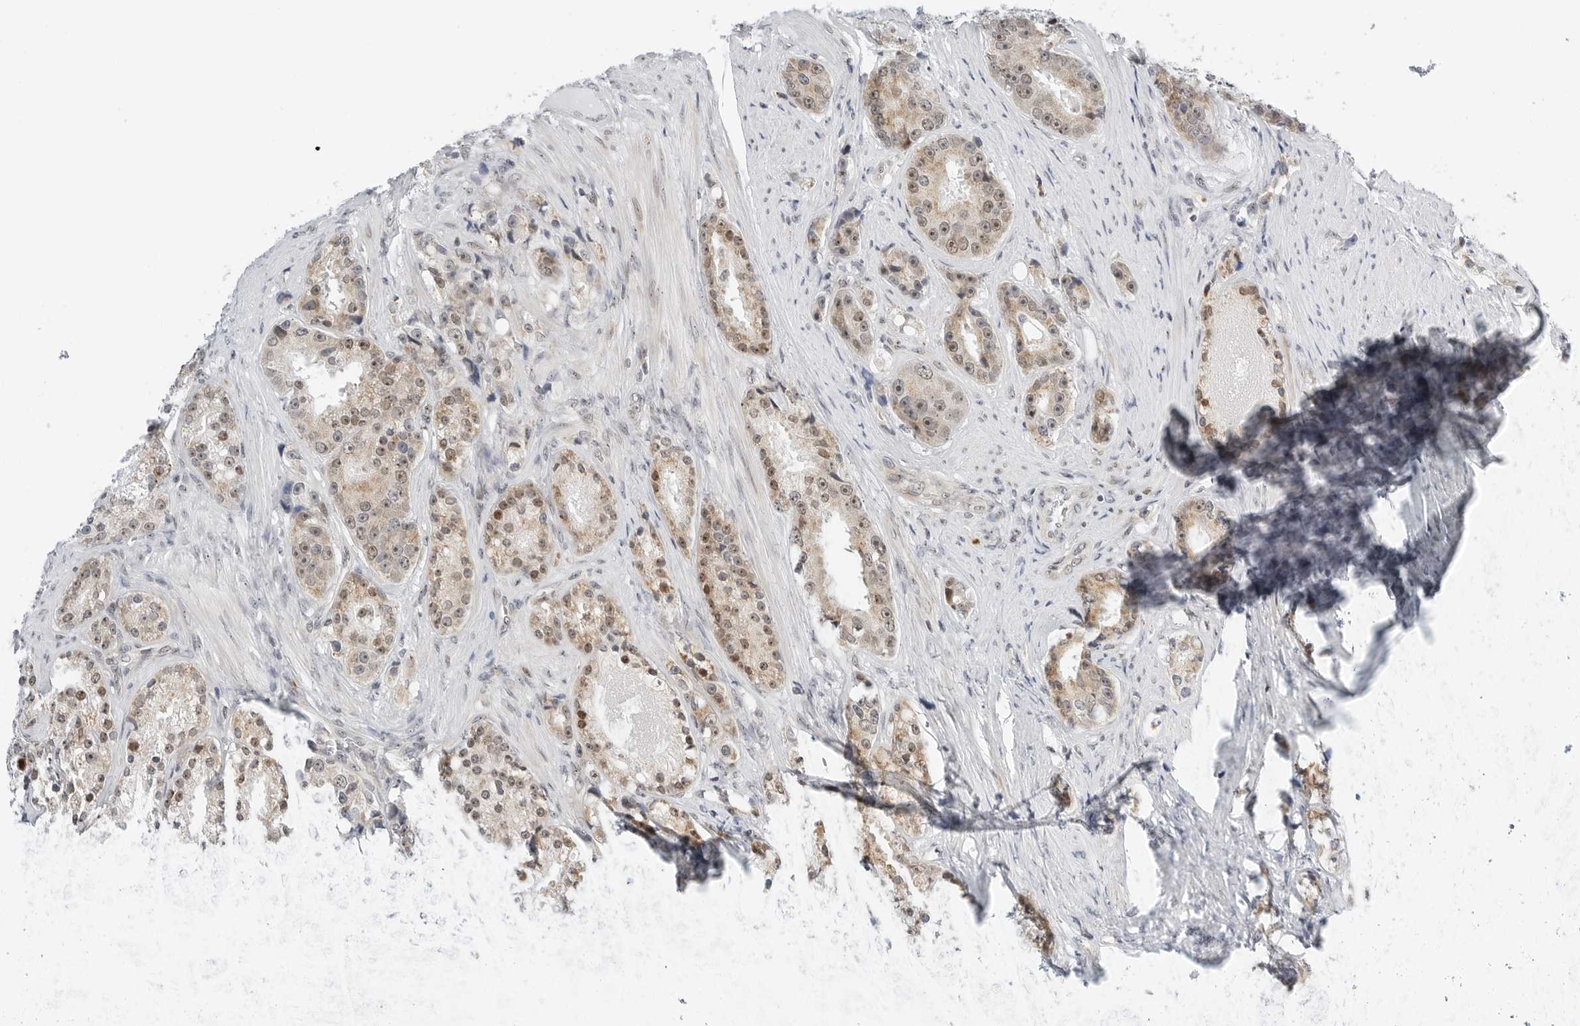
{"staining": {"intensity": "moderate", "quantity": ">75%", "location": "cytoplasmic/membranous,nuclear"}, "tissue": "prostate cancer", "cell_type": "Tumor cells", "image_type": "cancer", "snomed": [{"axis": "morphology", "description": "Adenocarcinoma, High grade"}, {"axis": "topography", "description": "Prostate"}], "caption": "A photomicrograph showing moderate cytoplasmic/membranous and nuclear expression in approximately >75% of tumor cells in prostate cancer, as visualized by brown immunohistochemical staining.", "gene": "RIMKLA", "patient": {"sex": "male", "age": 60}}